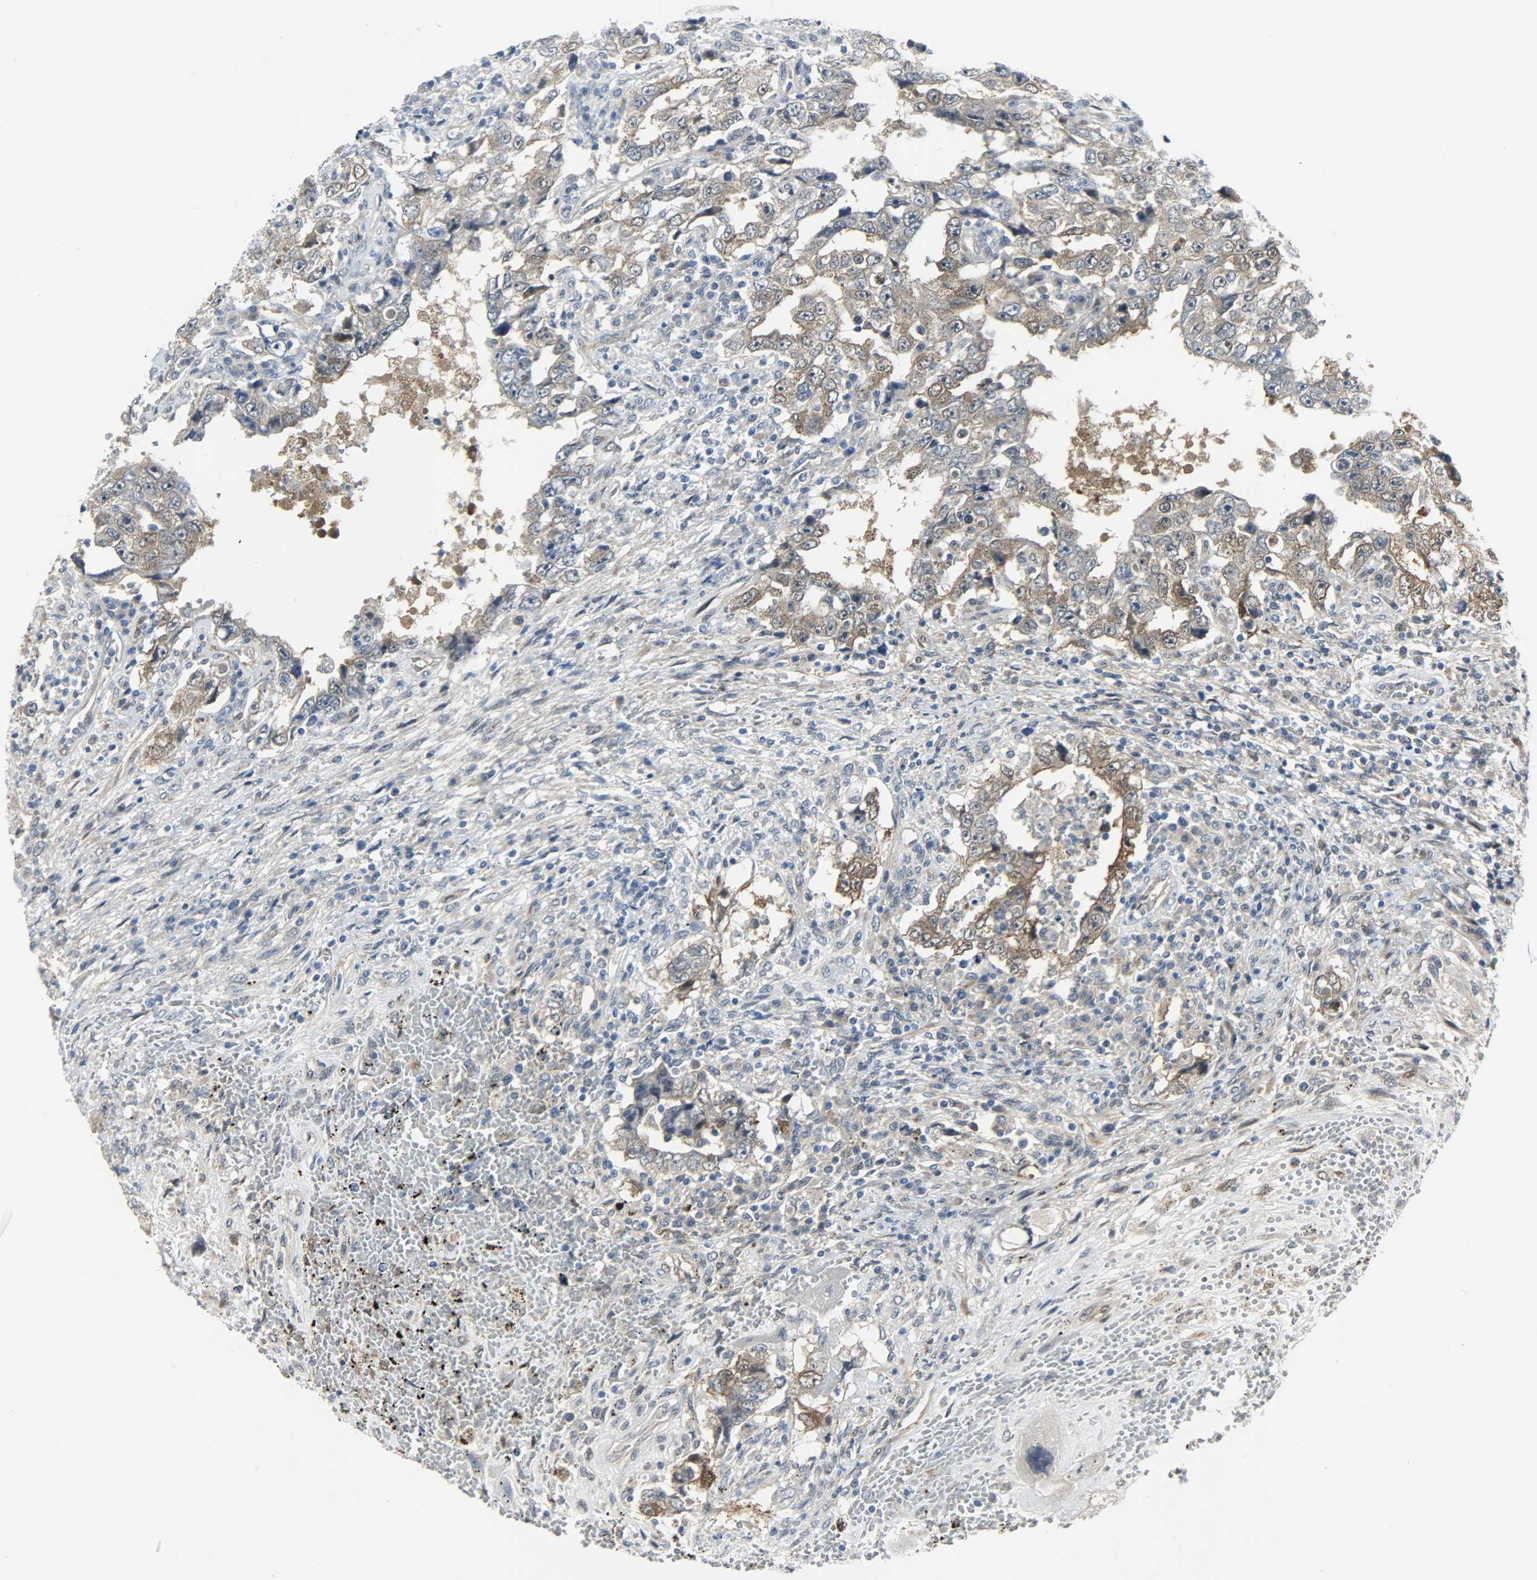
{"staining": {"intensity": "moderate", "quantity": ">75%", "location": "cytoplasmic/membranous"}, "tissue": "testis cancer", "cell_type": "Tumor cells", "image_type": "cancer", "snomed": [{"axis": "morphology", "description": "Carcinoma, Embryonal, NOS"}, {"axis": "topography", "description": "Testis"}], "caption": "Embryonal carcinoma (testis) stained with a protein marker displays moderate staining in tumor cells.", "gene": "EIF4EBP1", "patient": {"sex": "male", "age": 26}}